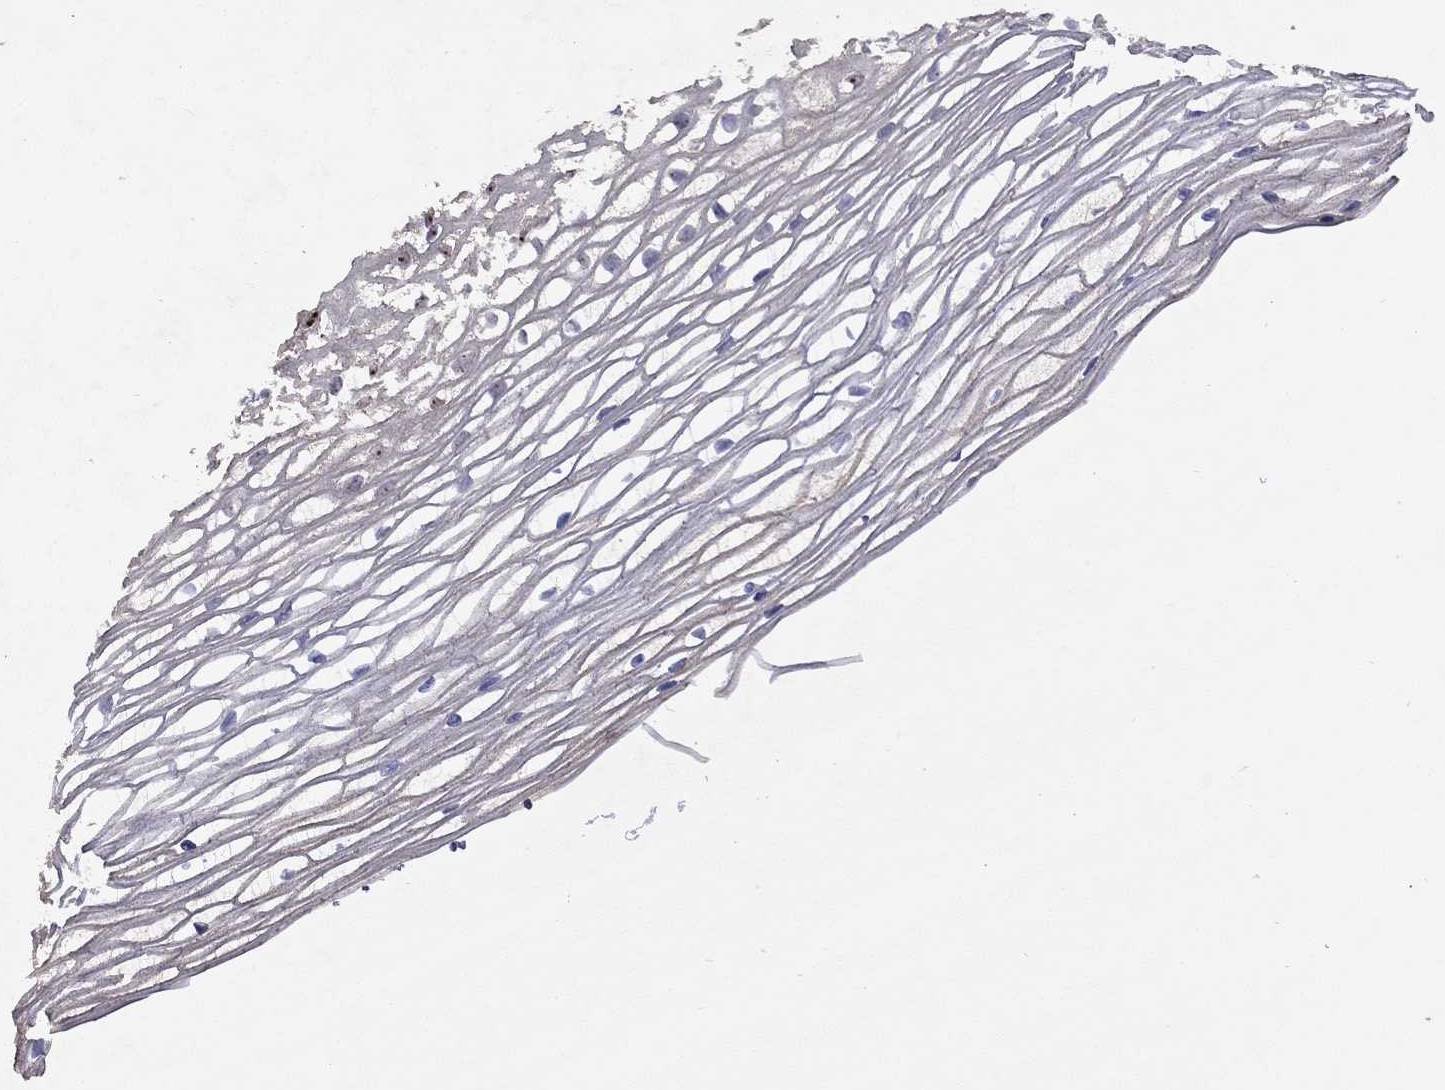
{"staining": {"intensity": "negative", "quantity": "none", "location": "none"}, "tissue": "cervix", "cell_type": "Glandular cells", "image_type": "normal", "snomed": [{"axis": "morphology", "description": "Normal tissue, NOS"}, {"axis": "topography", "description": "Cervix"}], "caption": "High magnification brightfield microscopy of unremarkable cervix stained with DAB (brown) and counterstained with hematoxylin (blue): glandular cells show no significant staining. (Immunohistochemistry (ihc), brightfield microscopy, high magnification).", "gene": "SPOUT1", "patient": {"sex": "female", "age": 40}}